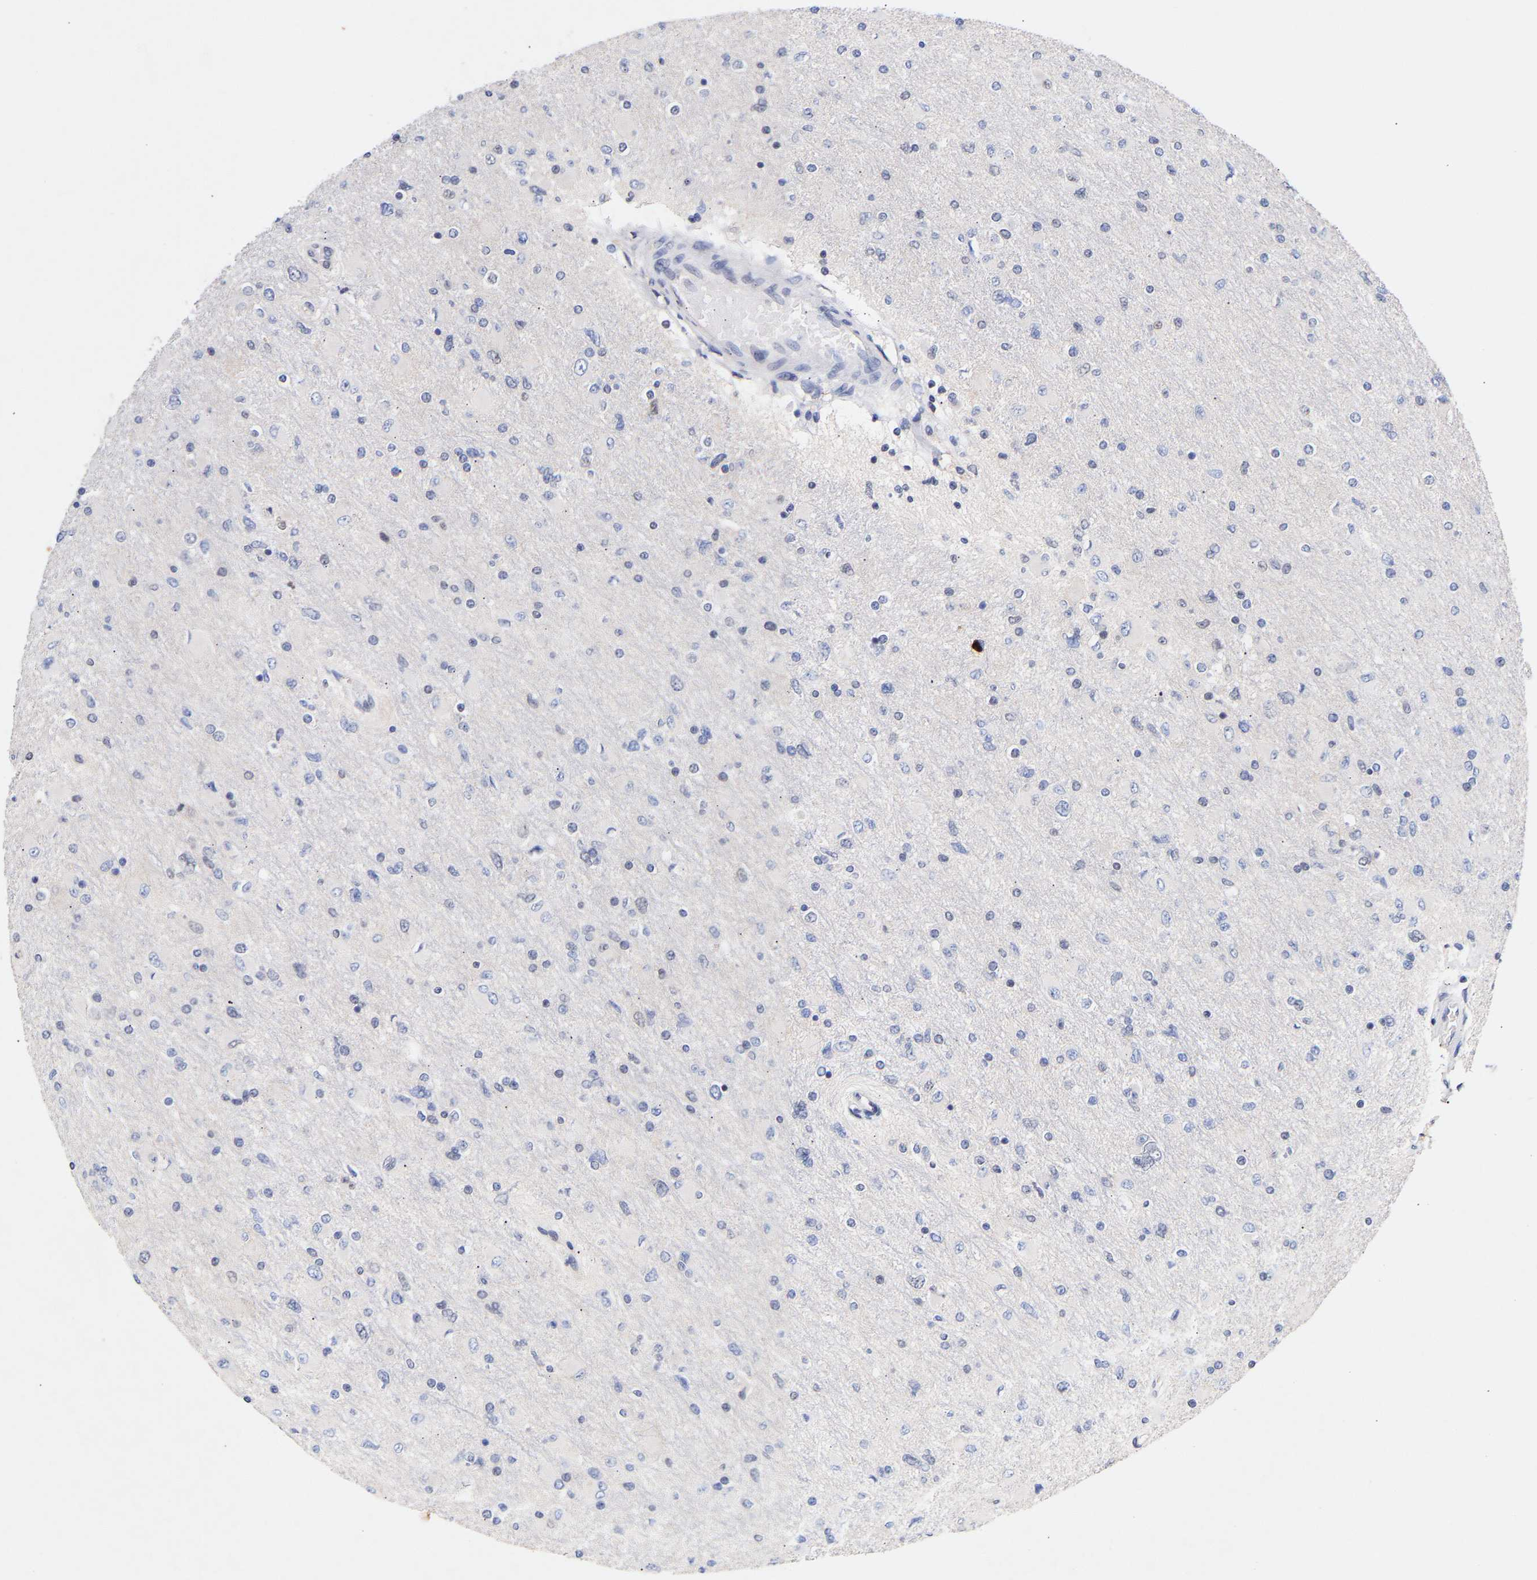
{"staining": {"intensity": "negative", "quantity": "none", "location": "none"}, "tissue": "glioma", "cell_type": "Tumor cells", "image_type": "cancer", "snomed": [{"axis": "morphology", "description": "Glioma, malignant, High grade"}, {"axis": "topography", "description": "Cerebral cortex"}], "caption": "Histopathology image shows no protein staining in tumor cells of malignant glioma (high-grade) tissue.", "gene": "RBM15", "patient": {"sex": "female", "age": 36}}